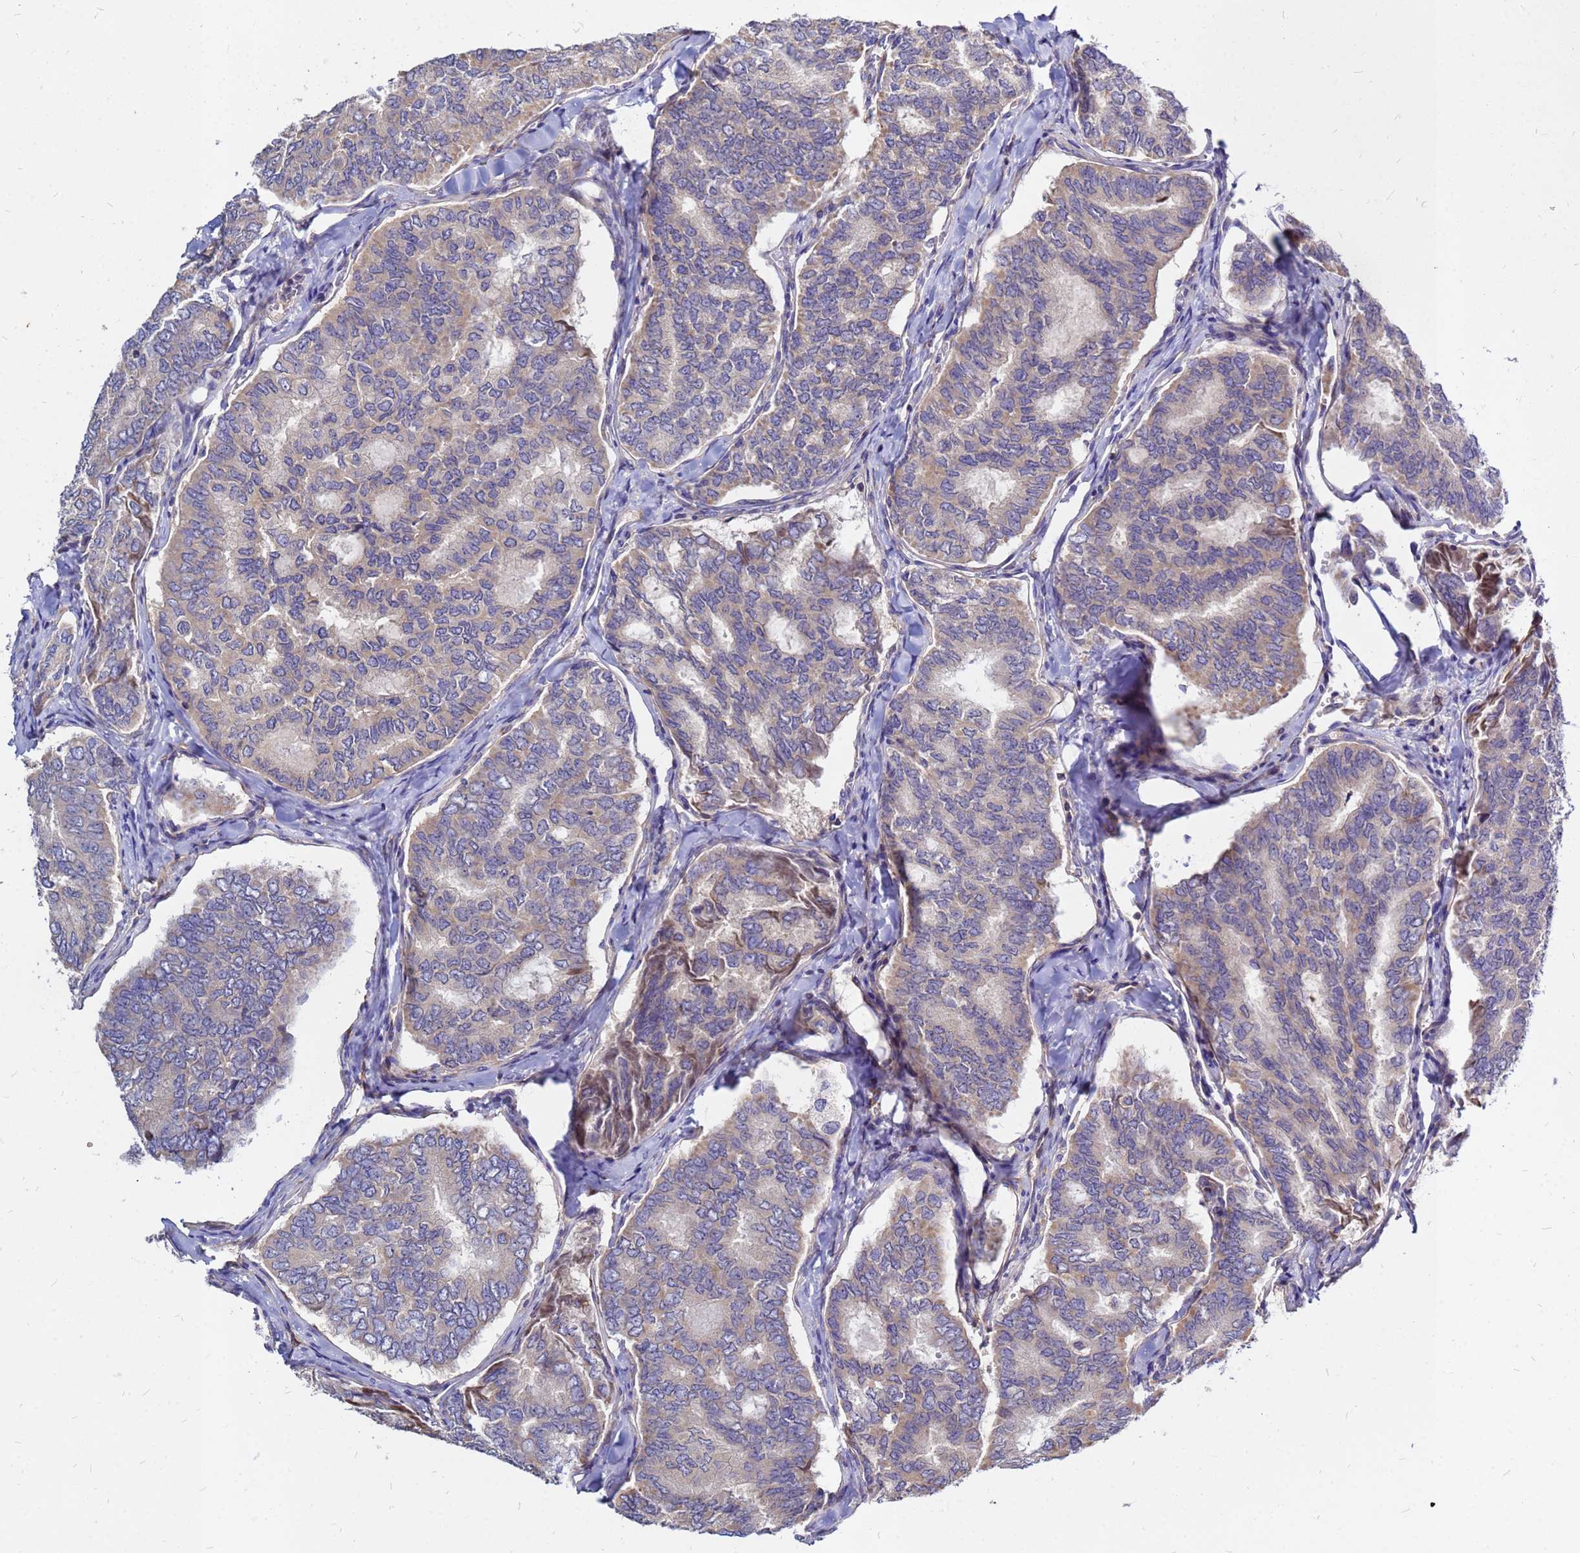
{"staining": {"intensity": "weak", "quantity": "25%-75%", "location": "cytoplasmic/membranous"}, "tissue": "thyroid cancer", "cell_type": "Tumor cells", "image_type": "cancer", "snomed": [{"axis": "morphology", "description": "Papillary adenocarcinoma, NOS"}, {"axis": "topography", "description": "Thyroid gland"}], "caption": "This is a photomicrograph of immunohistochemistry (IHC) staining of thyroid cancer, which shows weak staining in the cytoplasmic/membranous of tumor cells.", "gene": "MOB2", "patient": {"sex": "female", "age": 35}}